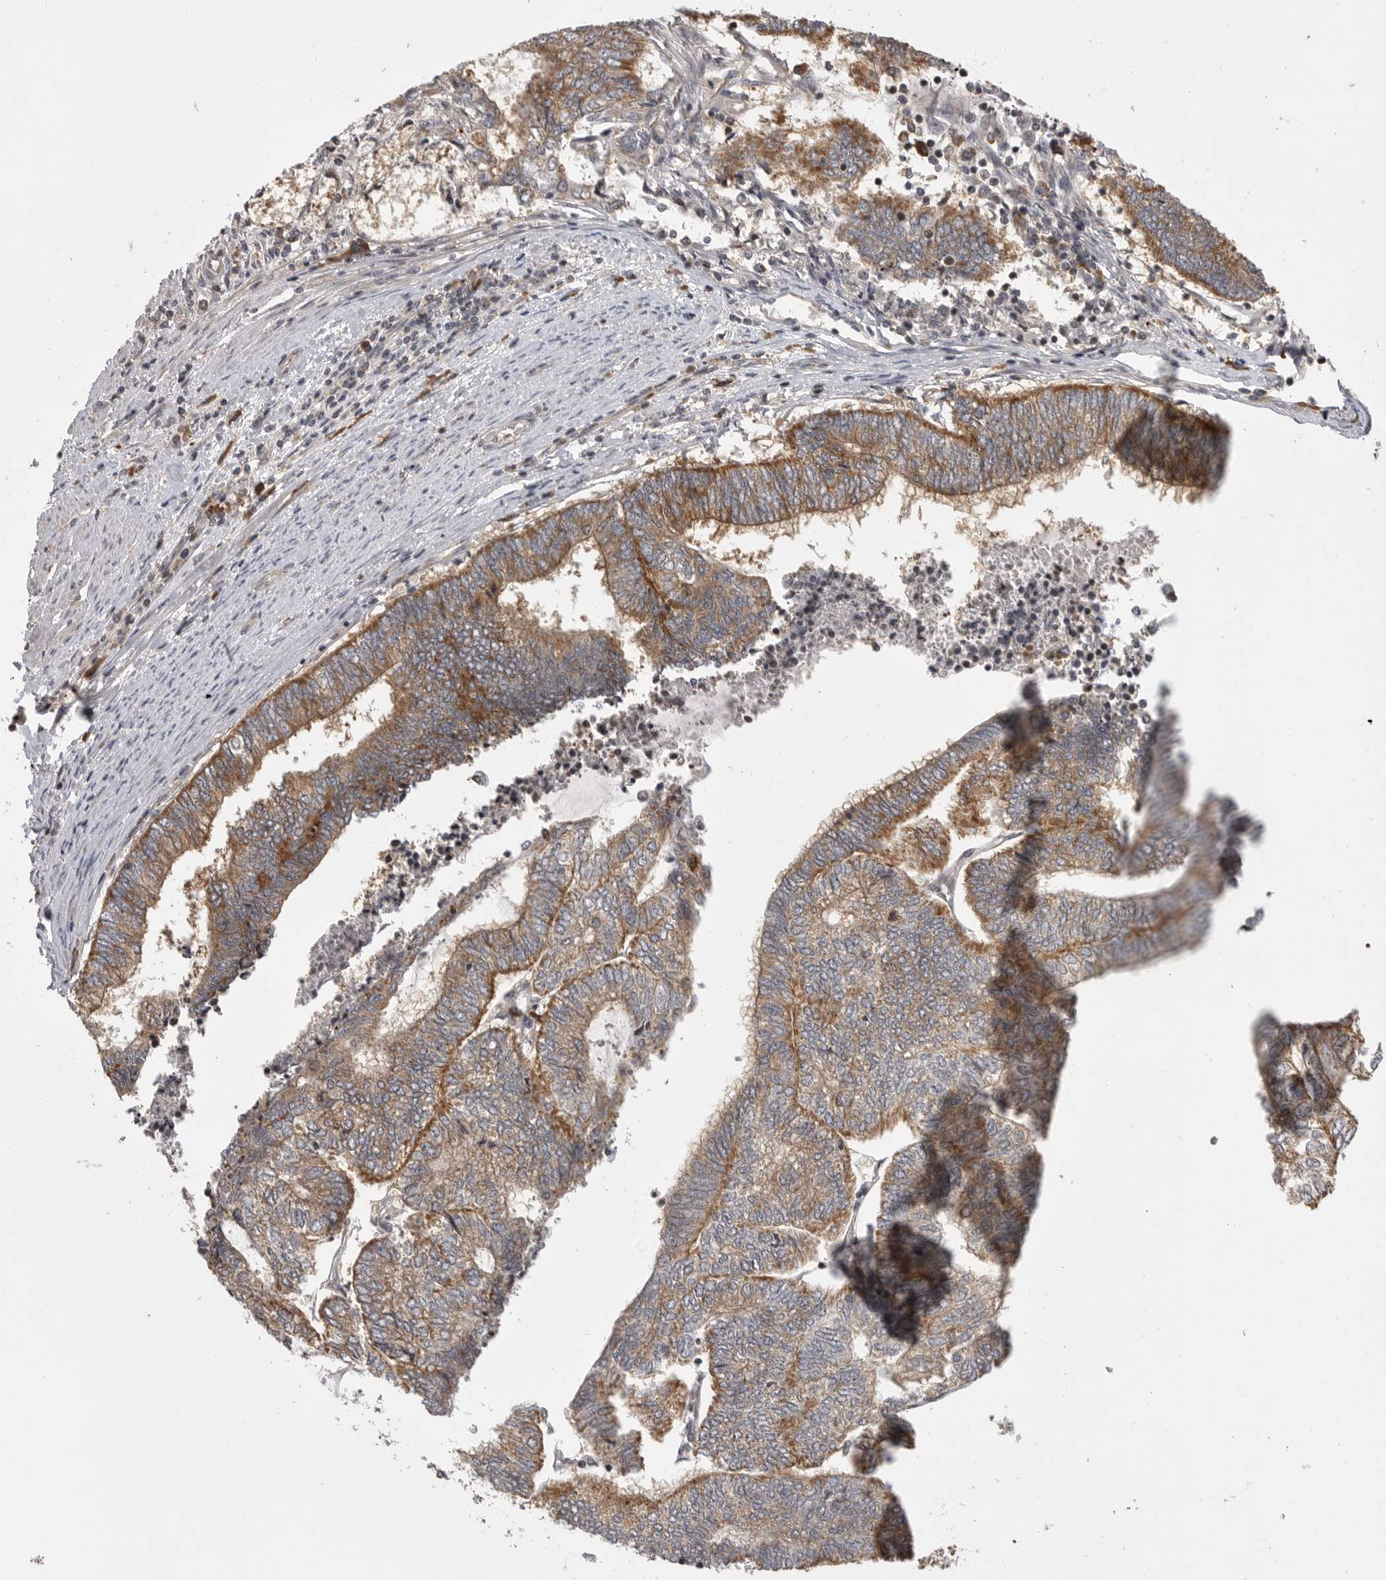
{"staining": {"intensity": "moderate", "quantity": ">75%", "location": "cytoplasmic/membranous"}, "tissue": "endometrial cancer", "cell_type": "Tumor cells", "image_type": "cancer", "snomed": [{"axis": "morphology", "description": "Adenocarcinoma, NOS"}, {"axis": "topography", "description": "Uterus"}, {"axis": "topography", "description": "Endometrium"}], "caption": "Endometrial cancer (adenocarcinoma) stained for a protein (brown) displays moderate cytoplasmic/membranous positive staining in approximately >75% of tumor cells.", "gene": "OXR1", "patient": {"sex": "female", "age": 70}}